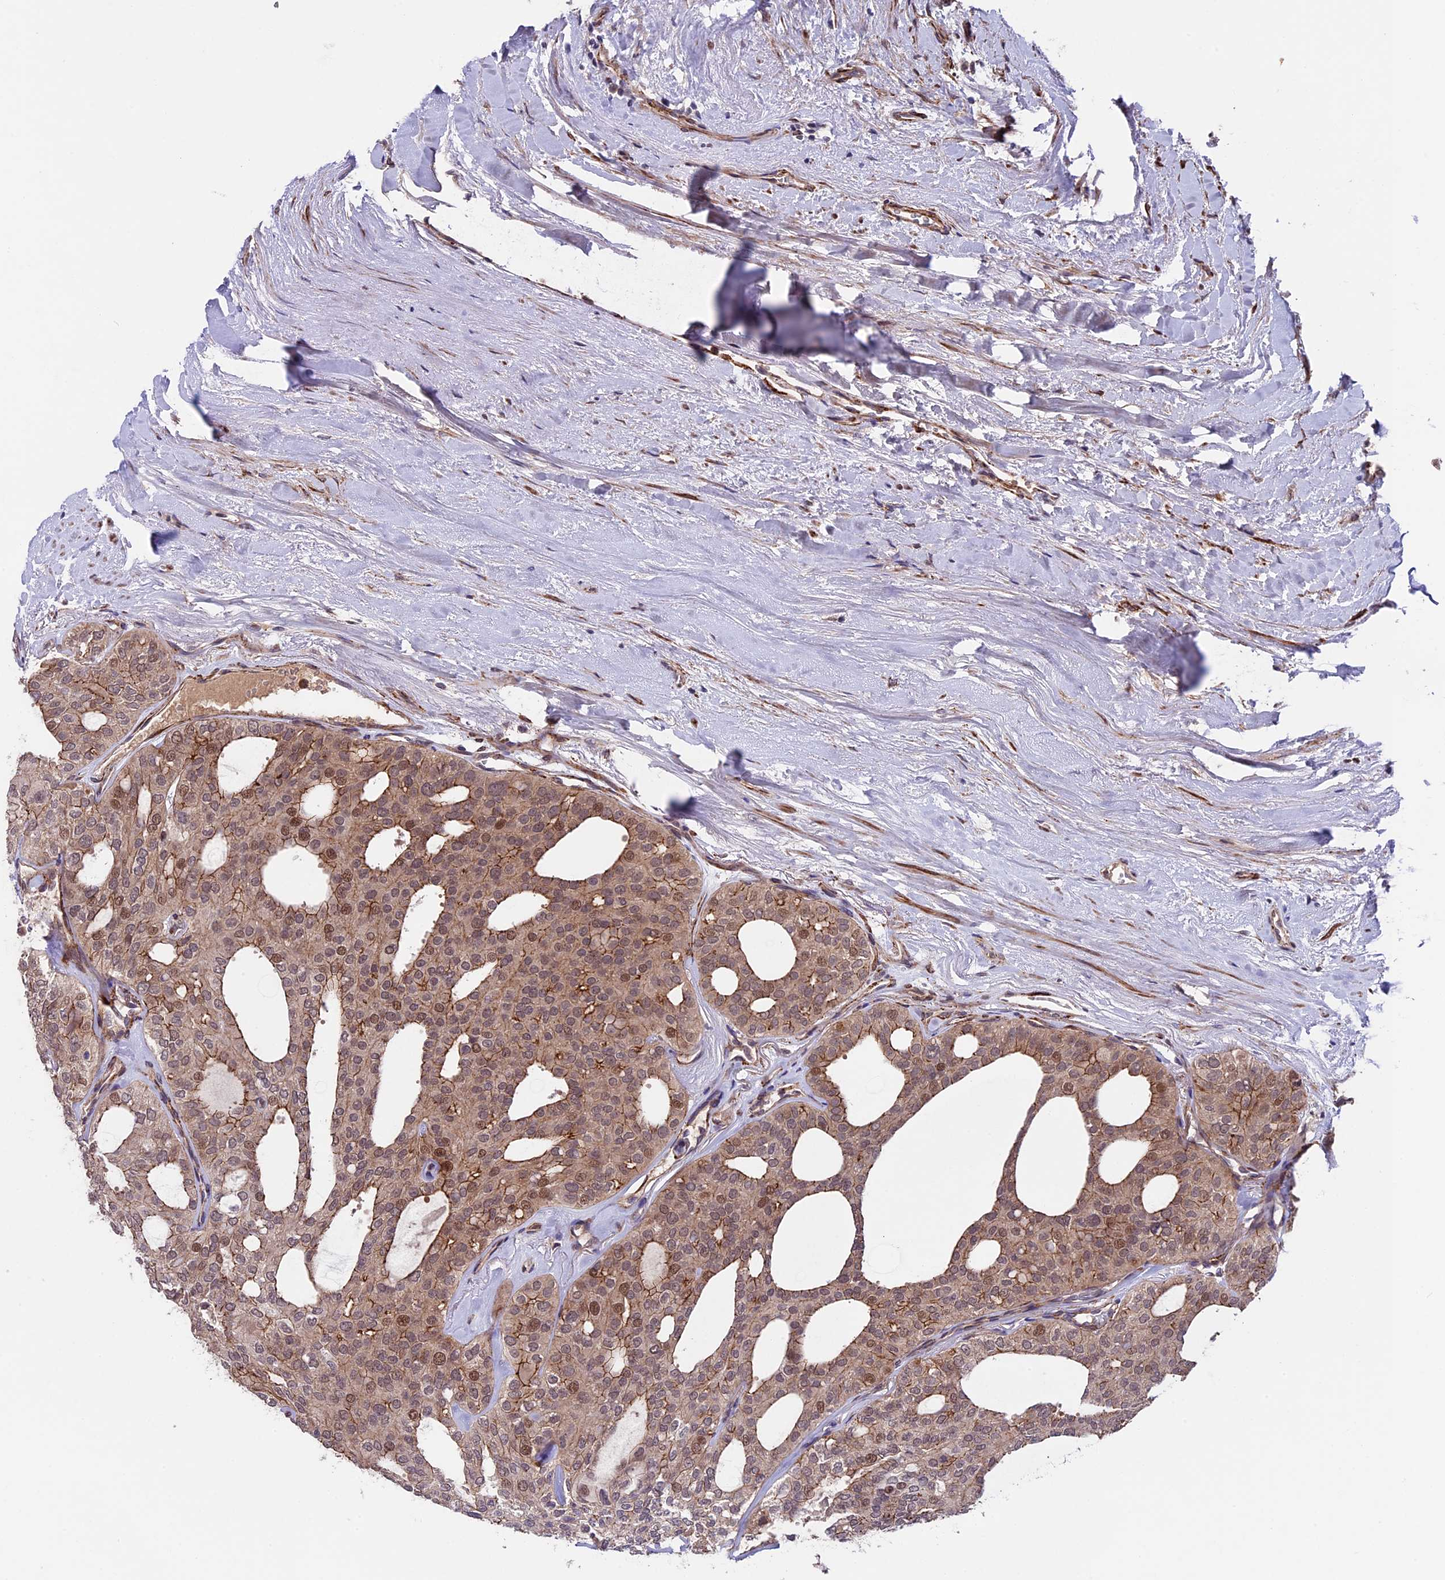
{"staining": {"intensity": "moderate", "quantity": ">75%", "location": "cytoplasmic/membranous,nuclear"}, "tissue": "thyroid cancer", "cell_type": "Tumor cells", "image_type": "cancer", "snomed": [{"axis": "morphology", "description": "Follicular adenoma carcinoma, NOS"}, {"axis": "topography", "description": "Thyroid gland"}], "caption": "IHC of thyroid follicular adenoma carcinoma shows medium levels of moderate cytoplasmic/membranous and nuclear positivity in about >75% of tumor cells.", "gene": "SIPA1L3", "patient": {"sex": "male", "age": 75}}